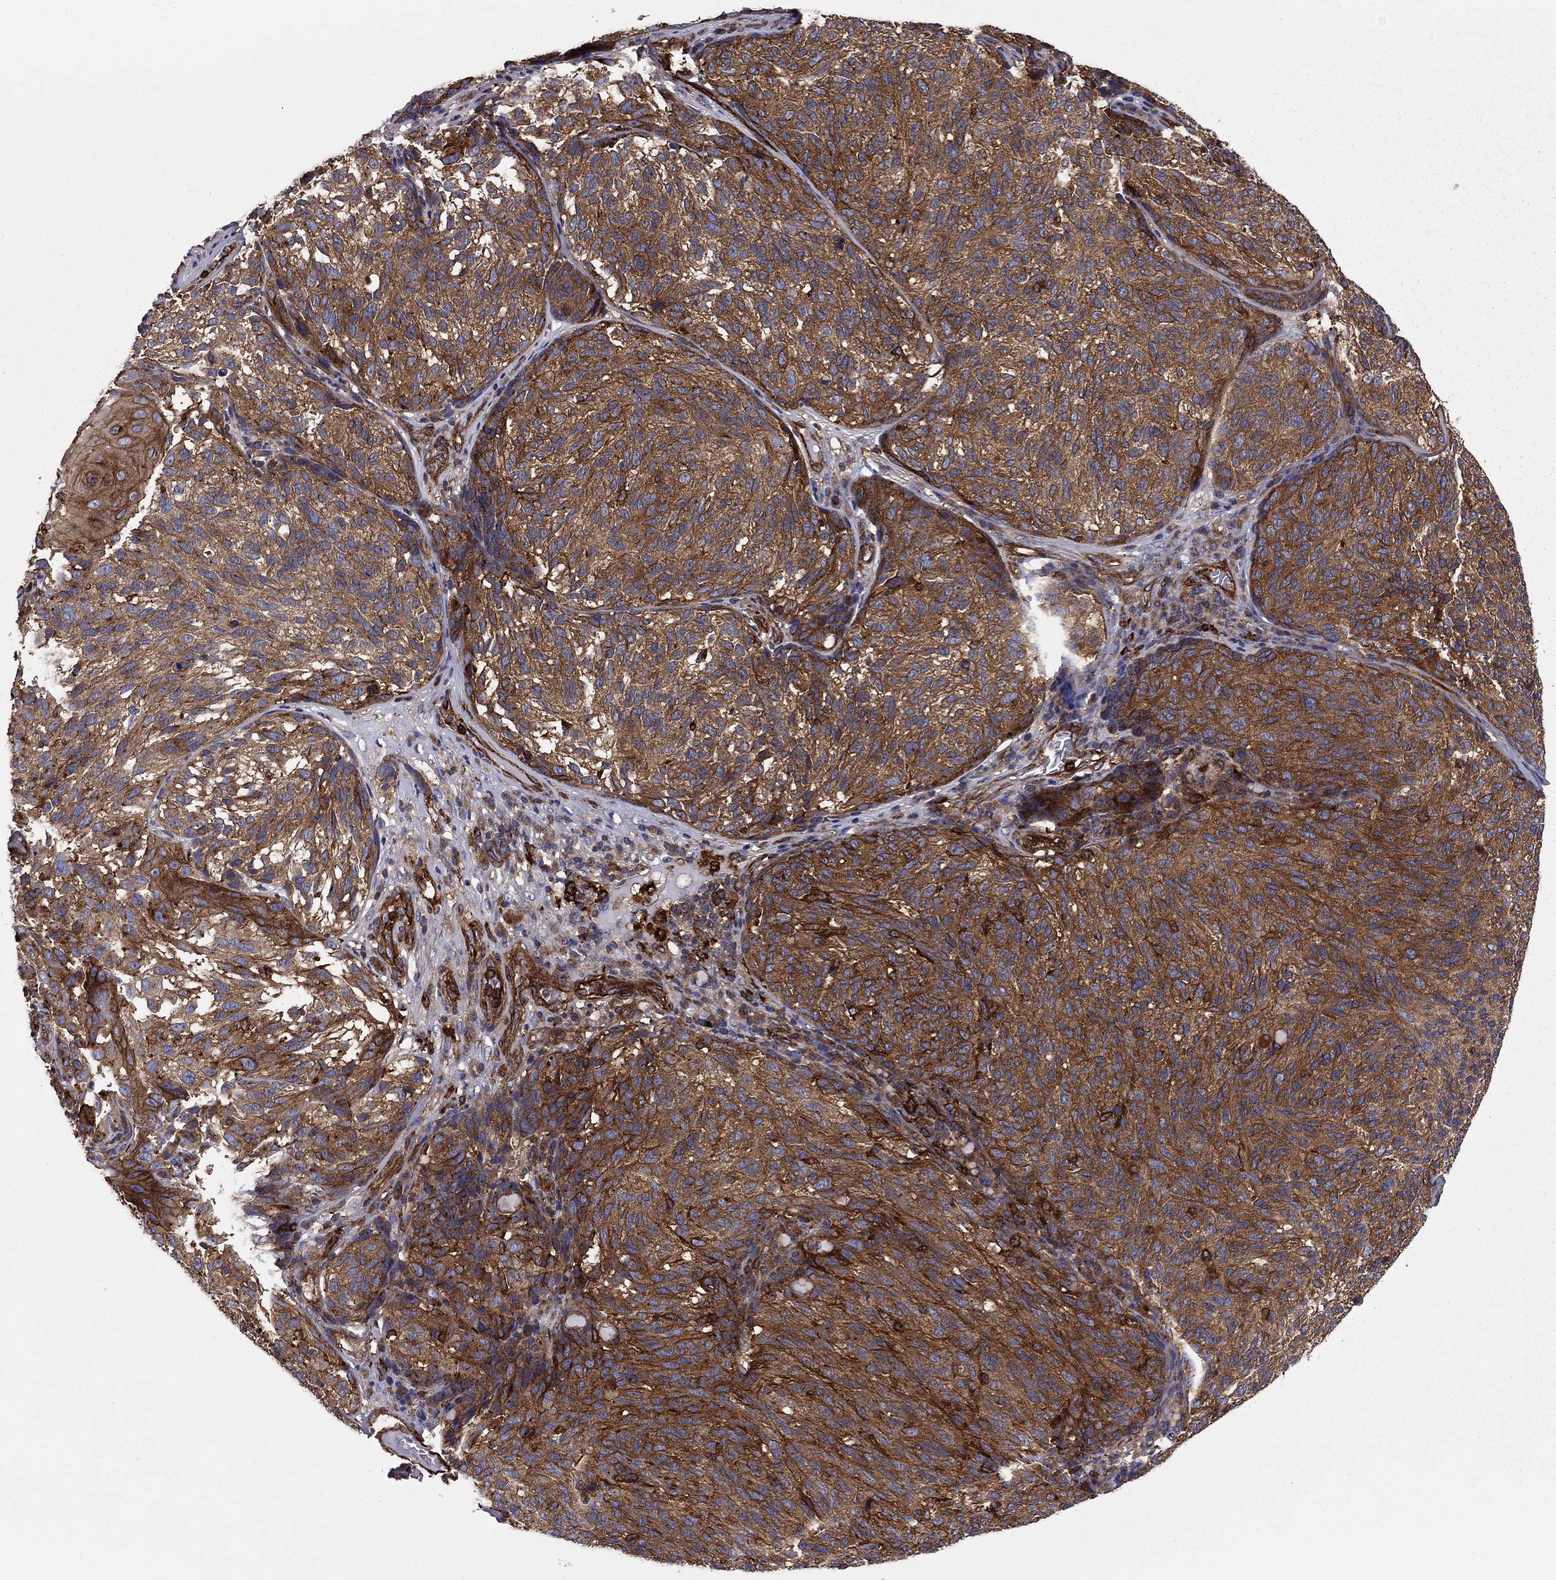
{"staining": {"intensity": "strong", "quantity": ">75%", "location": "cytoplasmic/membranous"}, "tissue": "melanoma", "cell_type": "Tumor cells", "image_type": "cancer", "snomed": [{"axis": "morphology", "description": "Malignant melanoma, NOS"}, {"axis": "topography", "description": "Skin"}], "caption": "A micrograph of human malignant melanoma stained for a protein shows strong cytoplasmic/membranous brown staining in tumor cells. (DAB (3,3'-diaminobenzidine) IHC, brown staining for protein, blue staining for nuclei).", "gene": "EHBP1L1", "patient": {"sex": "female", "age": 73}}